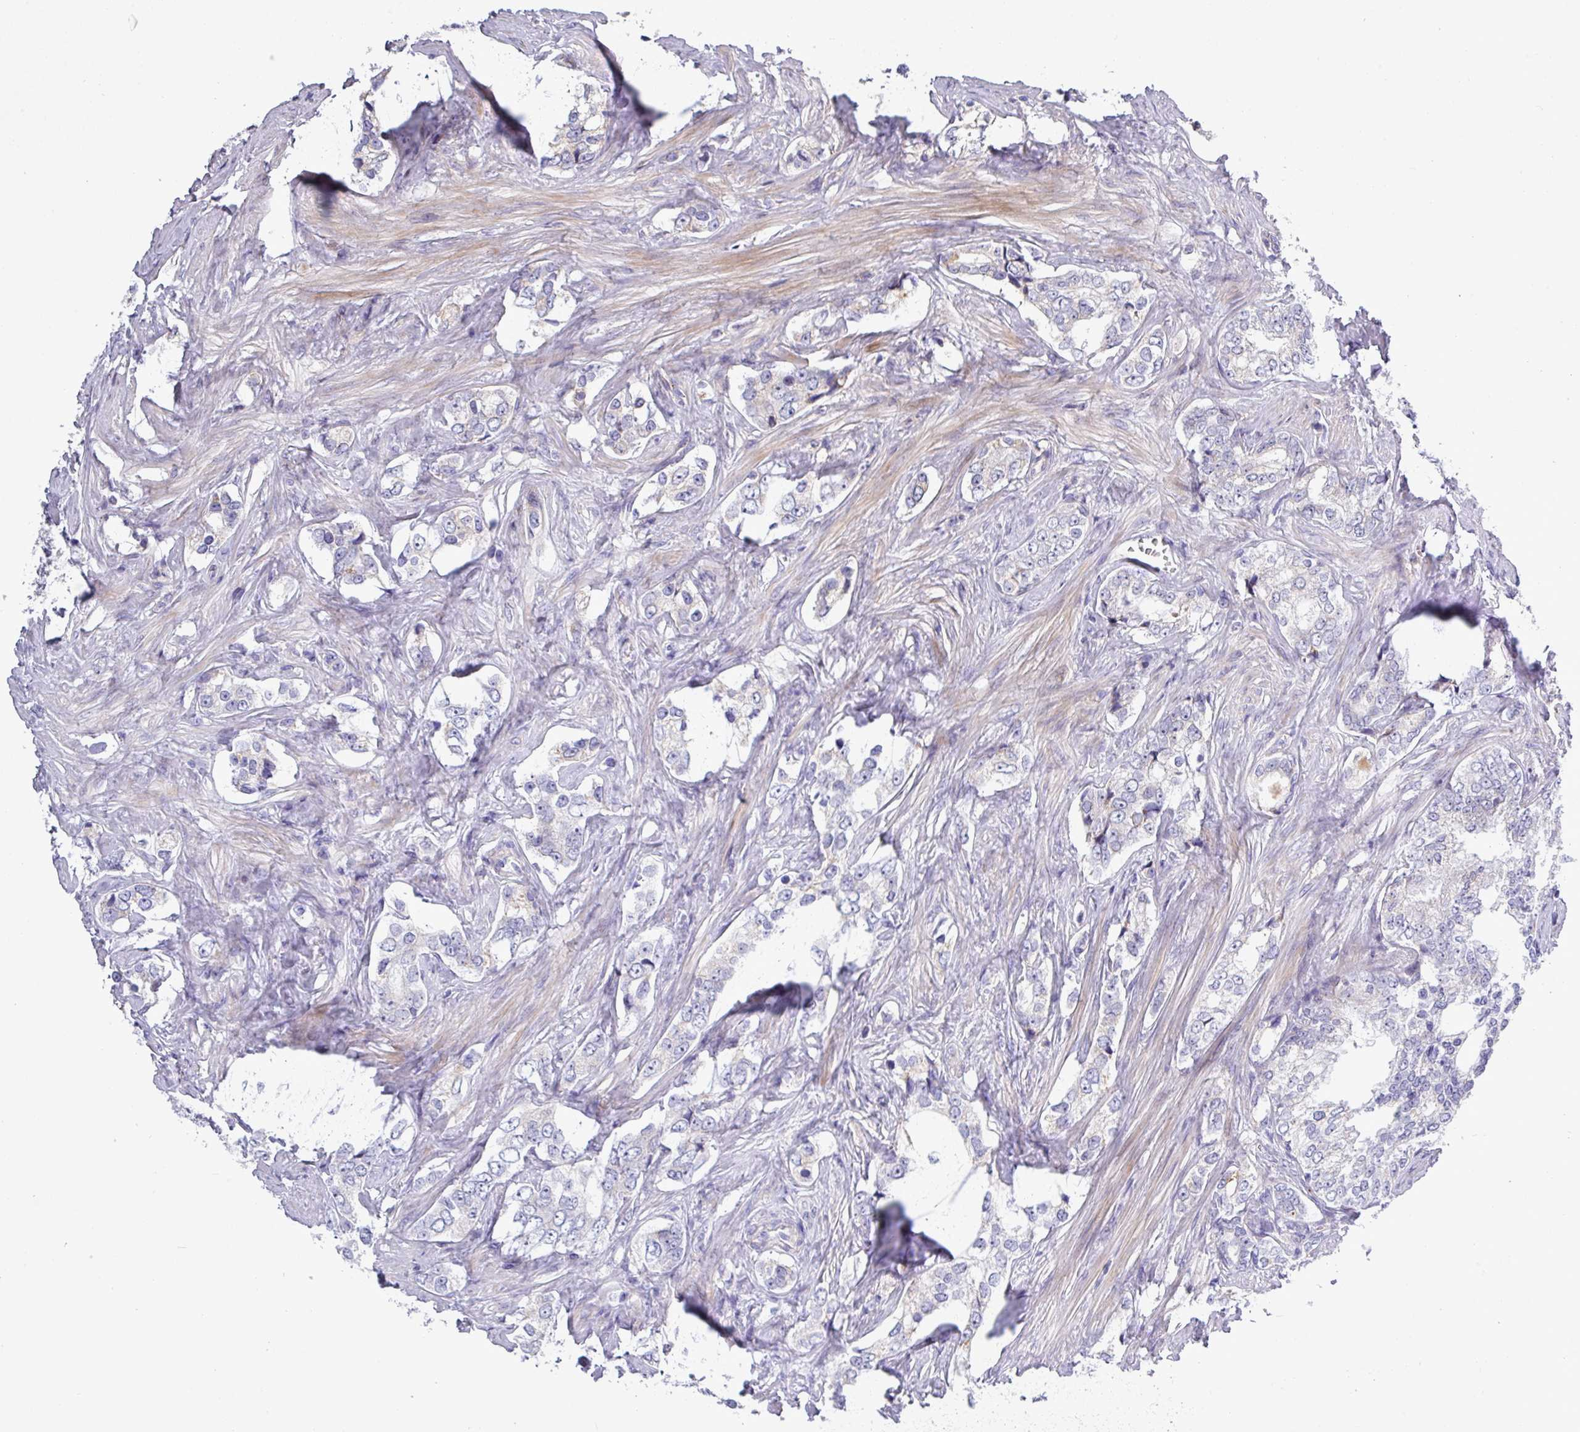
{"staining": {"intensity": "negative", "quantity": "none", "location": "none"}, "tissue": "prostate cancer", "cell_type": "Tumor cells", "image_type": "cancer", "snomed": [{"axis": "morphology", "description": "Adenocarcinoma, High grade"}, {"axis": "topography", "description": "Prostate"}], "caption": "The photomicrograph reveals no significant staining in tumor cells of prostate cancer (high-grade adenocarcinoma).", "gene": "TNFSF12", "patient": {"sex": "male", "age": 66}}